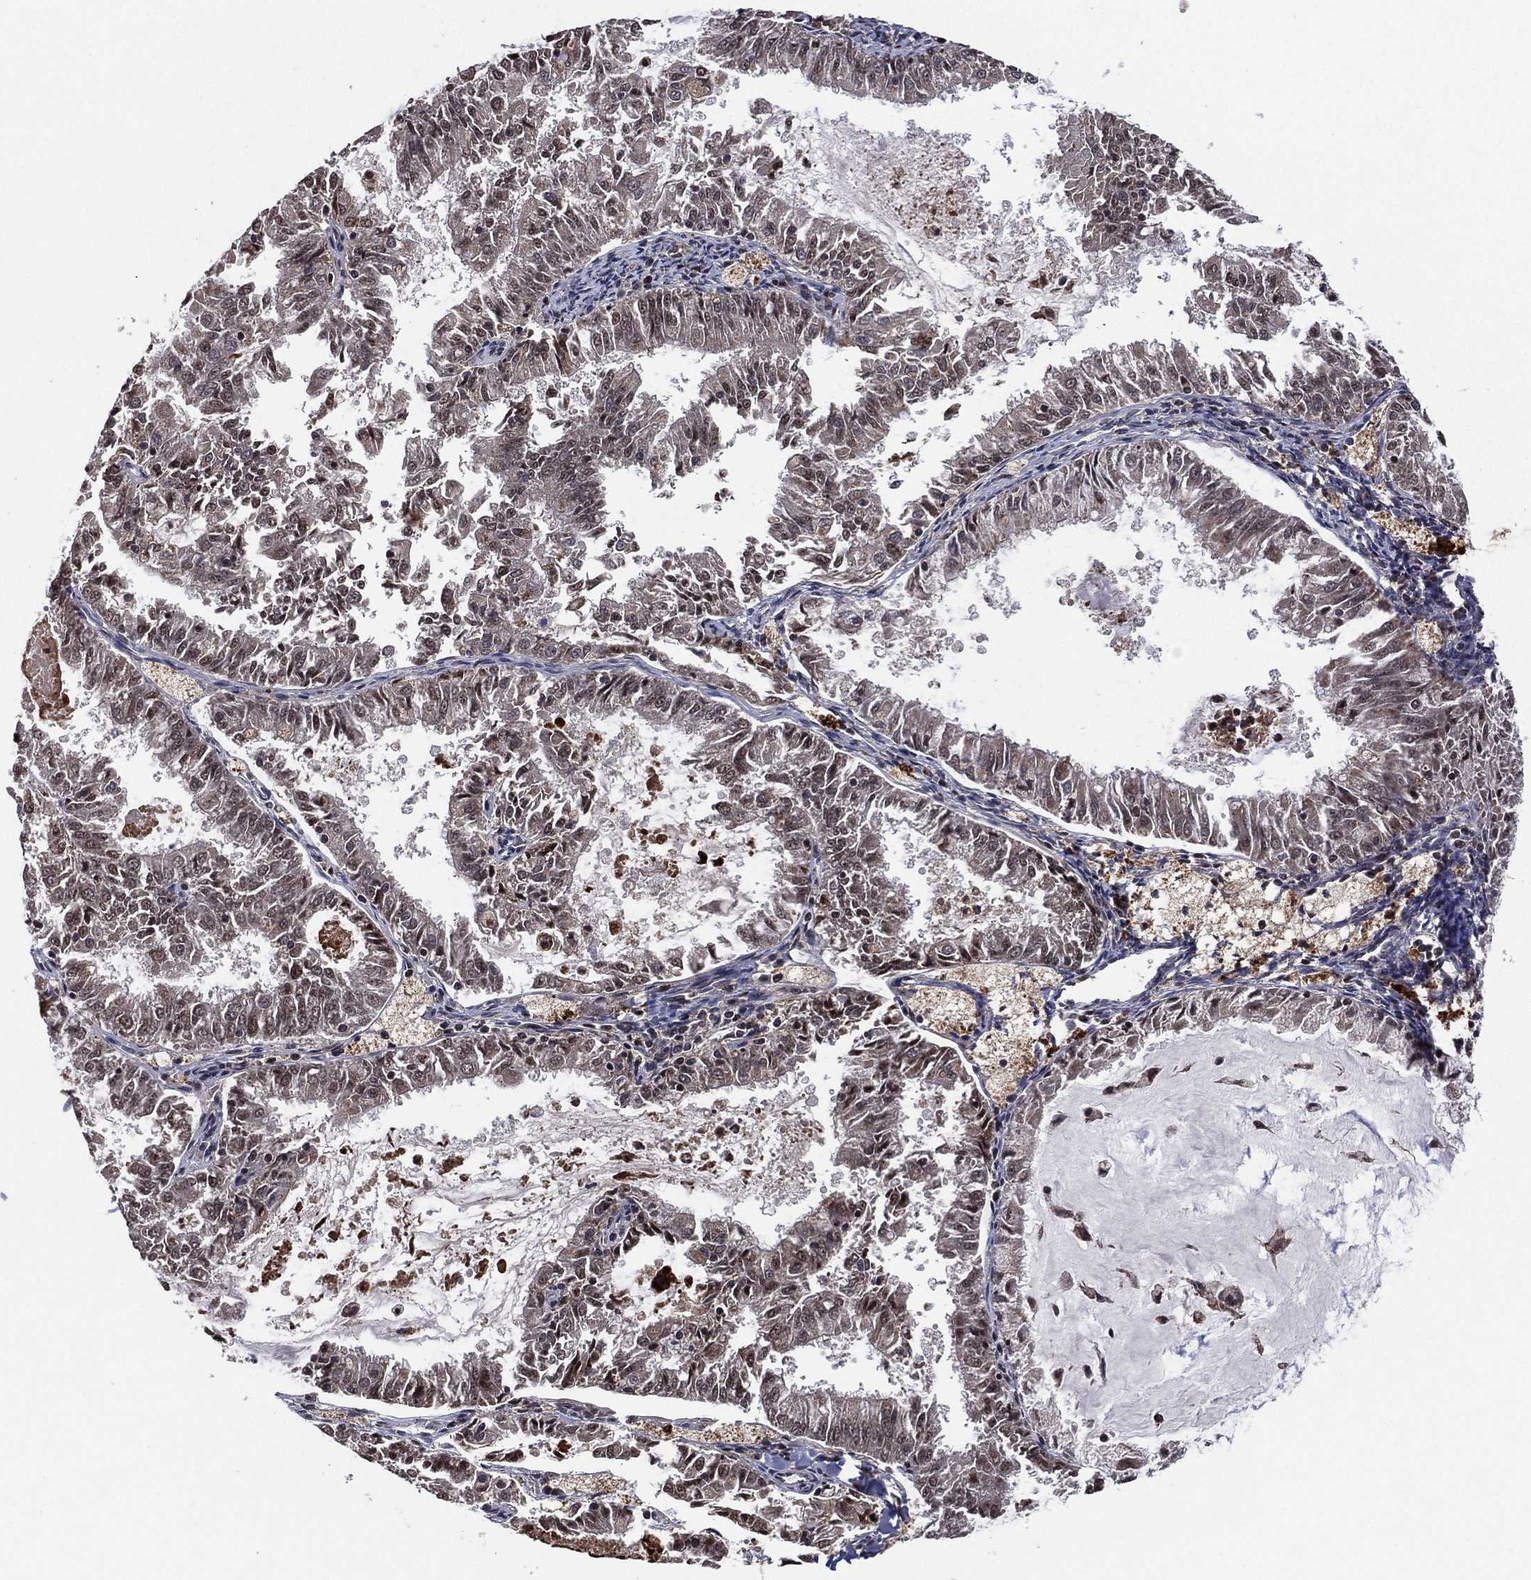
{"staining": {"intensity": "negative", "quantity": "none", "location": "none"}, "tissue": "endometrial cancer", "cell_type": "Tumor cells", "image_type": "cancer", "snomed": [{"axis": "morphology", "description": "Adenocarcinoma, NOS"}, {"axis": "topography", "description": "Endometrium"}], "caption": "Tumor cells show no significant protein expression in endometrial cancer (adenocarcinoma).", "gene": "ATG4B", "patient": {"sex": "female", "age": 57}}